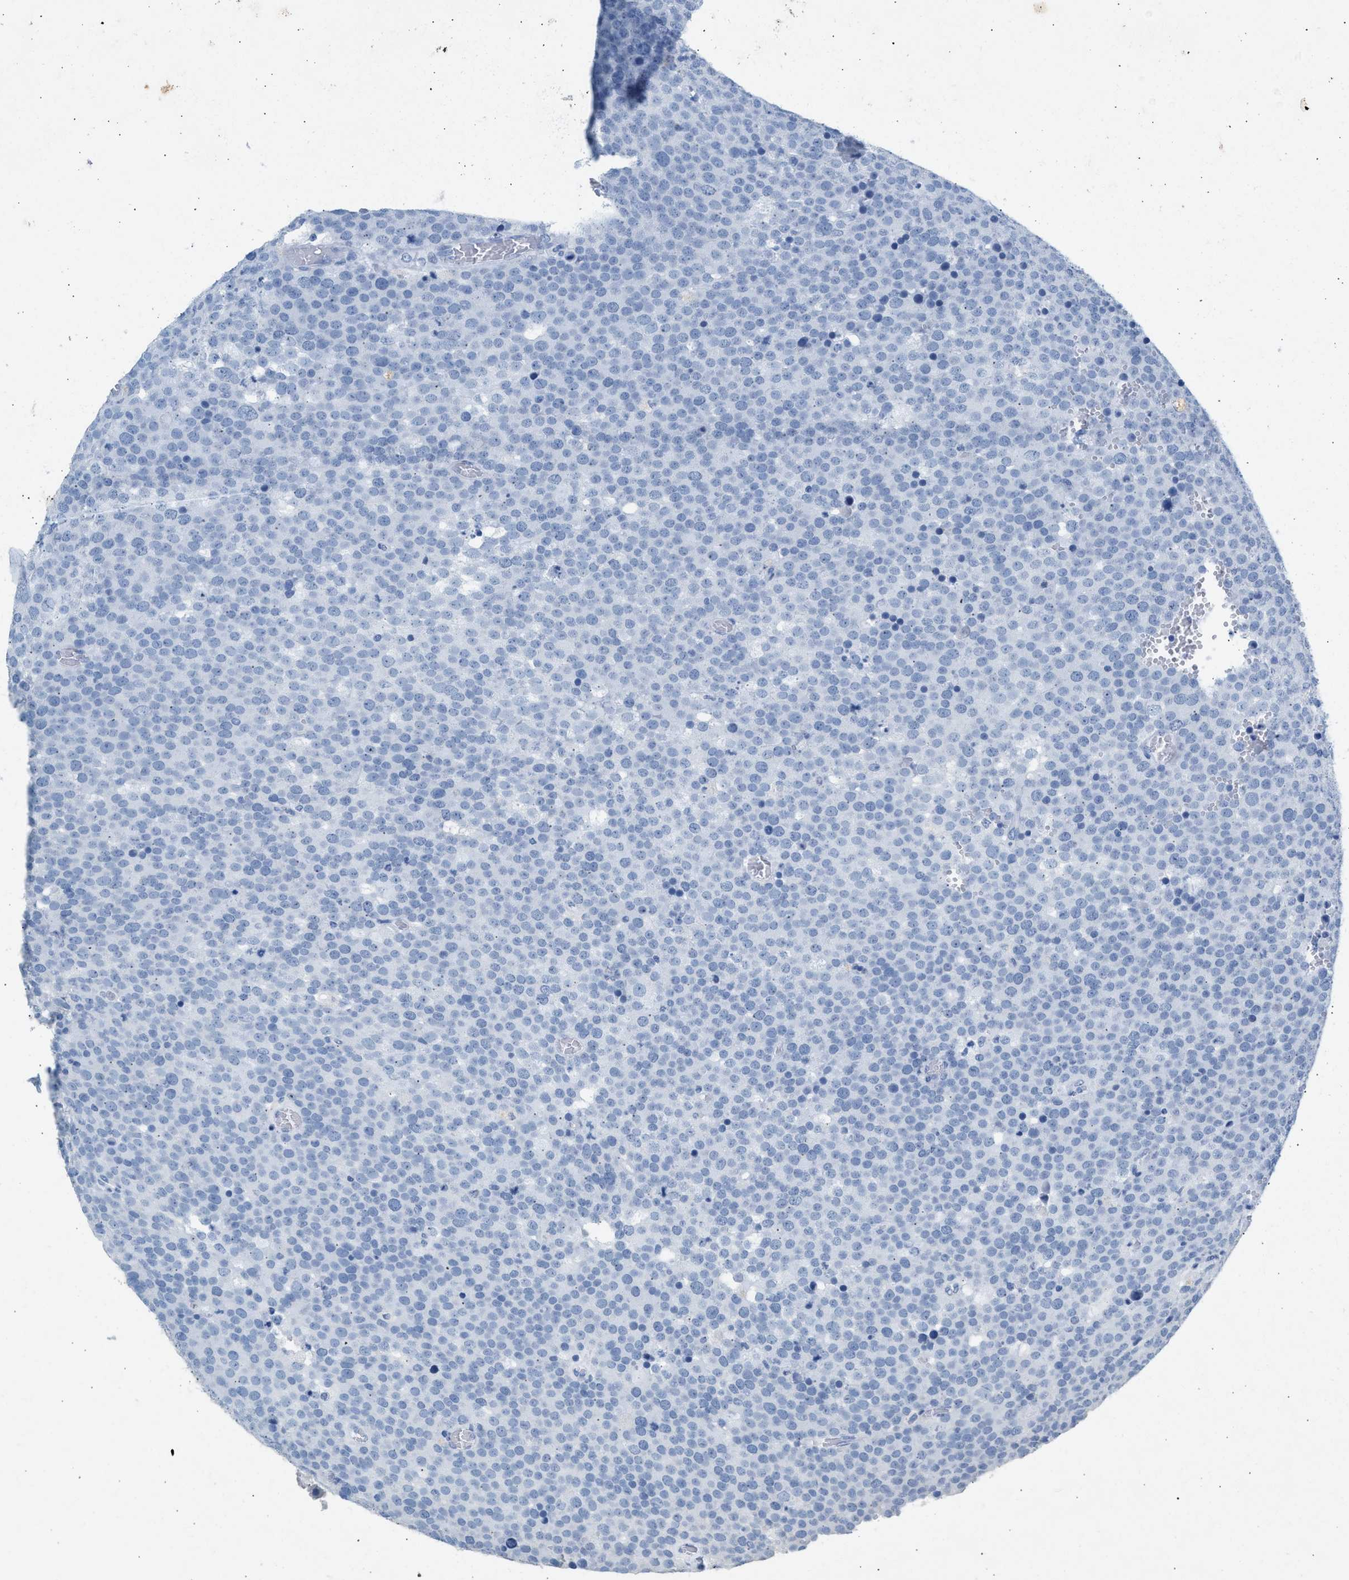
{"staining": {"intensity": "negative", "quantity": "none", "location": "none"}, "tissue": "testis cancer", "cell_type": "Tumor cells", "image_type": "cancer", "snomed": [{"axis": "morphology", "description": "Normal tissue, NOS"}, {"axis": "morphology", "description": "Seminoma, NOS"}, {"axis": "topography", "description": "Testis"}], "caption": "An image of testis cancer (seminoma) stained for a protein demonstrates no brown staining in tumor cells. Brightfield microscopy of IHC stained with DAB (brown) and hematoxylin (blue), captured at high magnification.", "gene": "HHATL", "patient": {"sex": "male", "age": 71}}